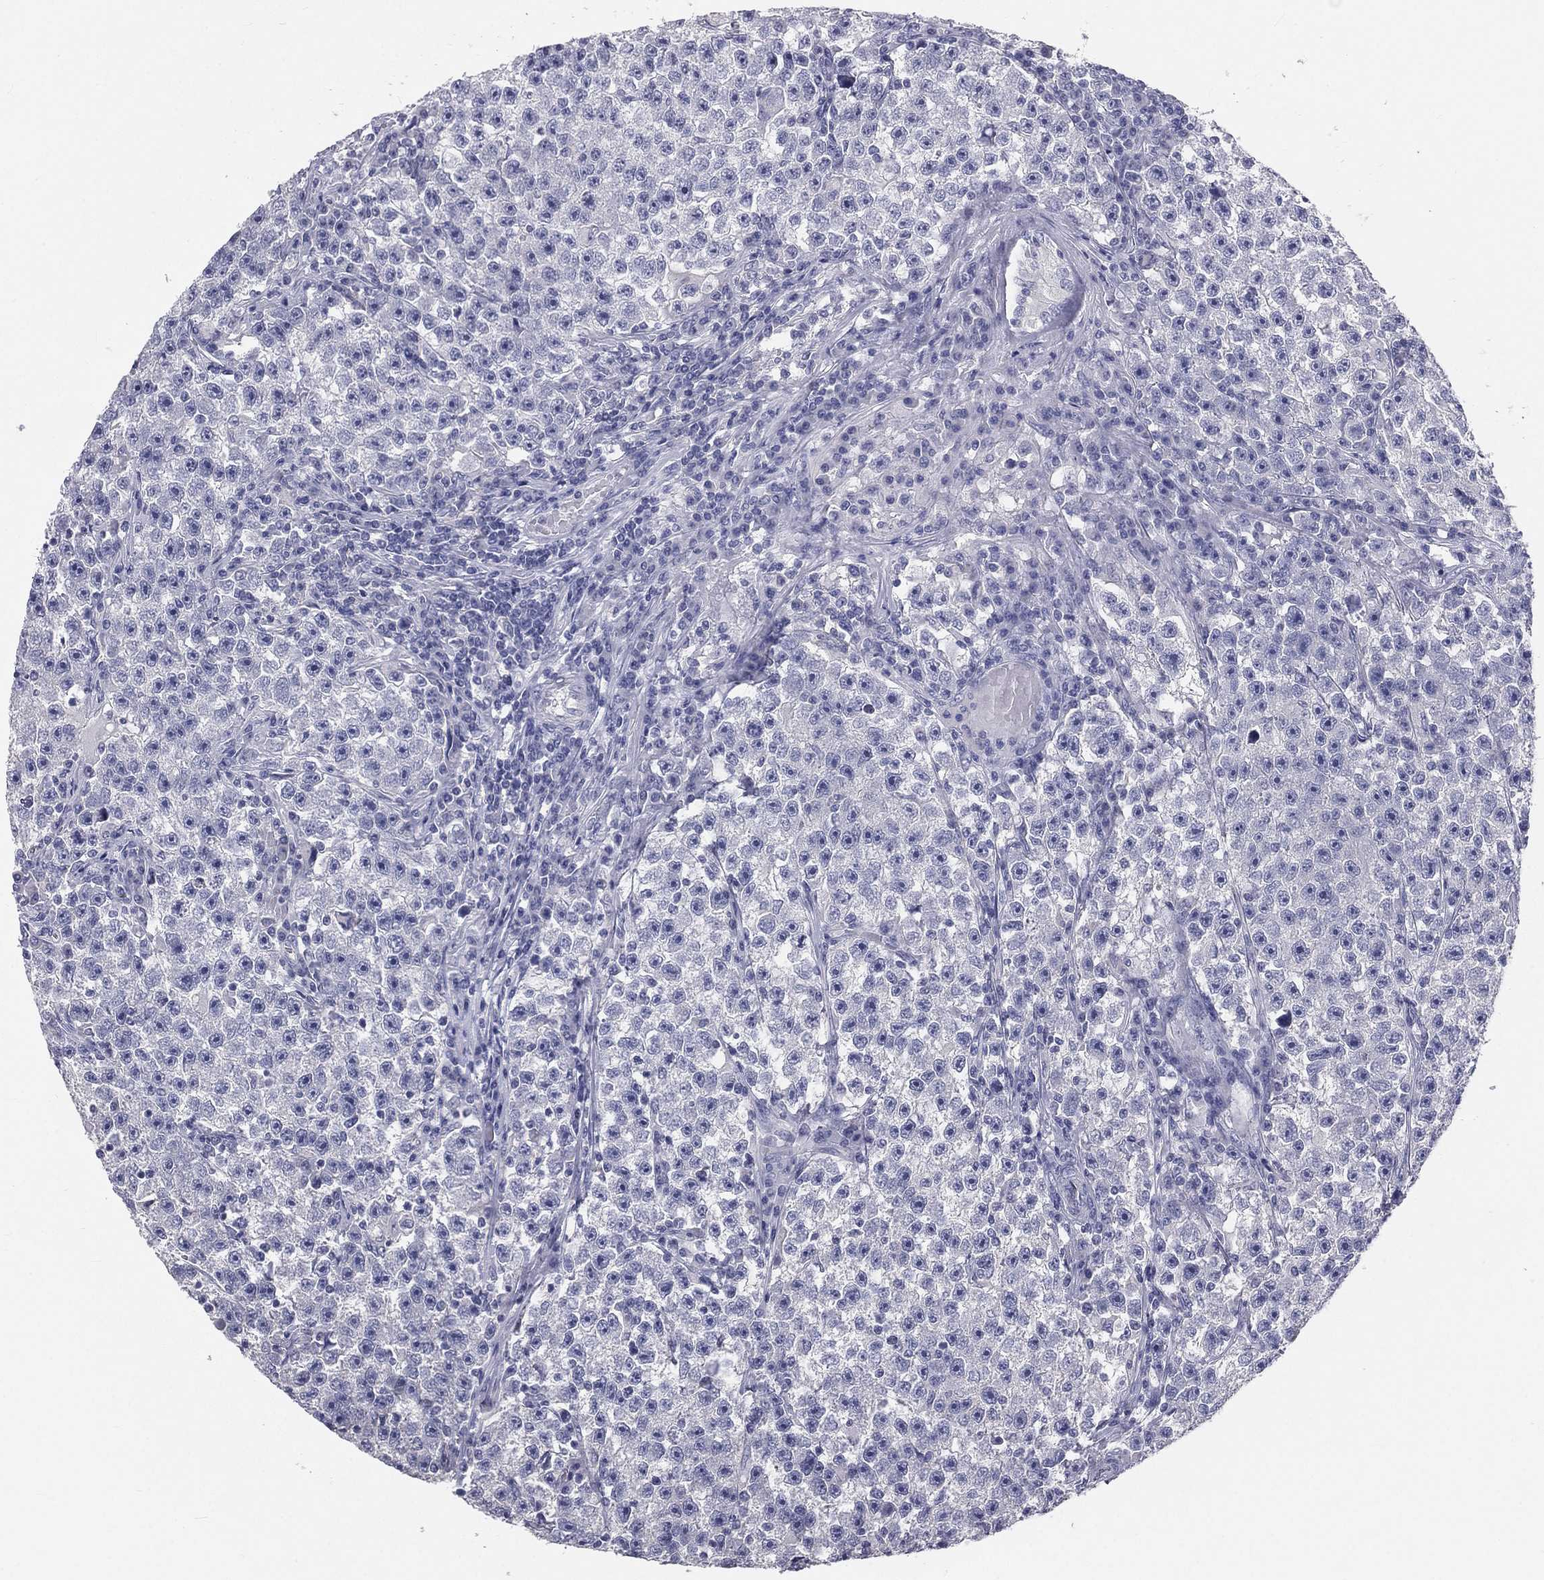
{"staining": {"intensity": "negative", "quantity": "none", "location": "none"}, "tissue": "testis cancer", "cell_type": "Tumor cells", "image_type": "cancer", "snomed": [{"axis": "morphology", "description": "Seminoma, NOS"}, {"axis": "topography", "description": "Testis"}], "caption": "Testis seminoma stained for a protein using immunohistochemistry (IHC) demonstrates no positivity tumor cells.", "gene": "MUC13", "patient": {"sex": "male", "age": 22}}